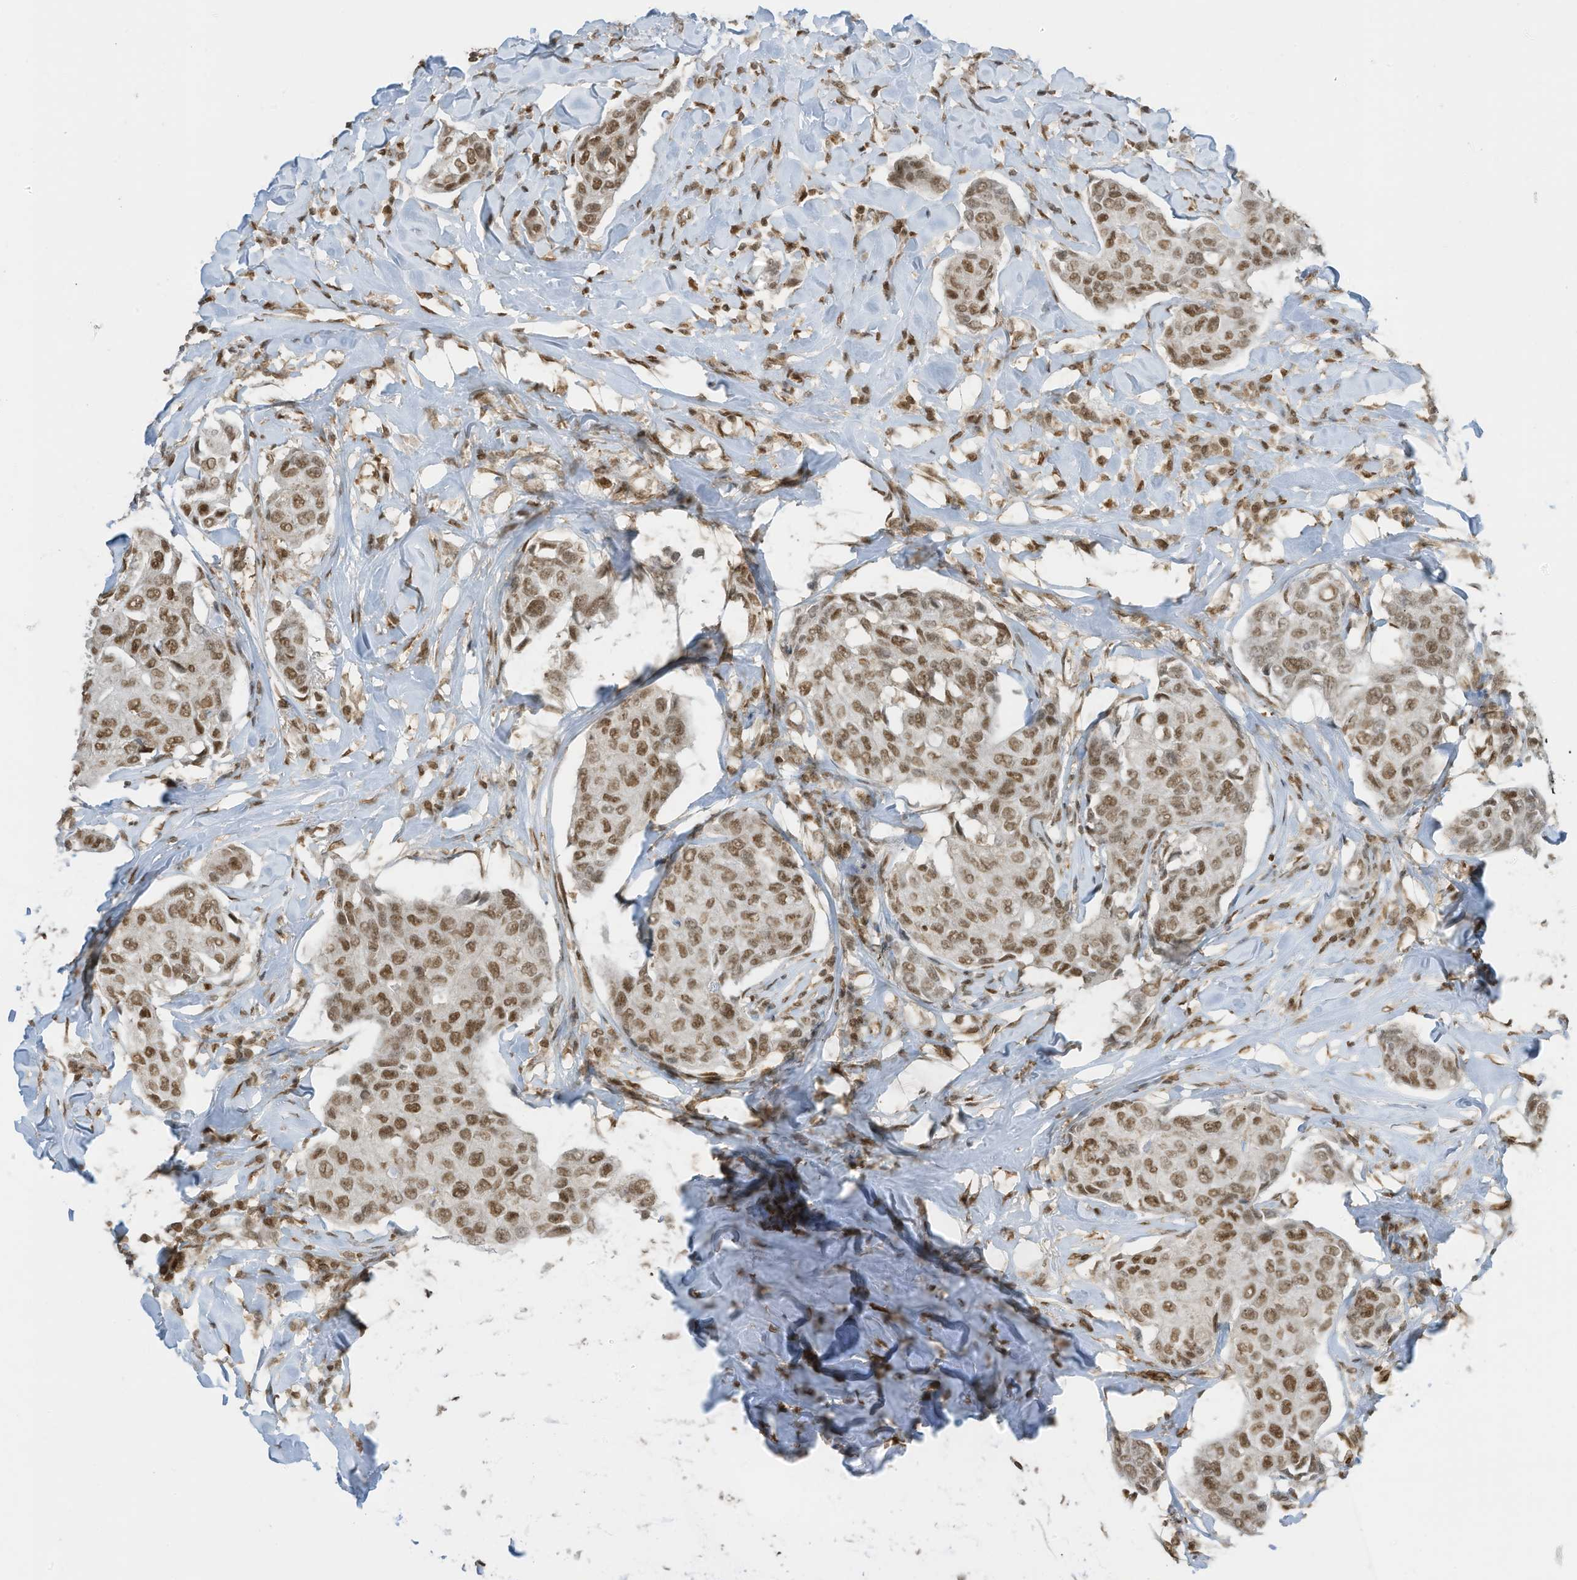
{"staining": {"intensity": "moderate", "quantity": ">75%", "location": "nuclear"}, "tissue": "breast cancer", "cell_type": "Tumor cells", "image_type": "cancer", "snomed": [{"axis": "morphology", "description": "Duct carcinoma"}, {"axis": "topography", "description": "Breast"}], "caption": "This is an image of immunohistochemistry (IHC) staining of breast infiltrating ductal carcinoma, which shows moderate staining in the nuclear of tumor cells.", "gene": "KPNB1", "patient": {"sex": "female", "age": 80}}